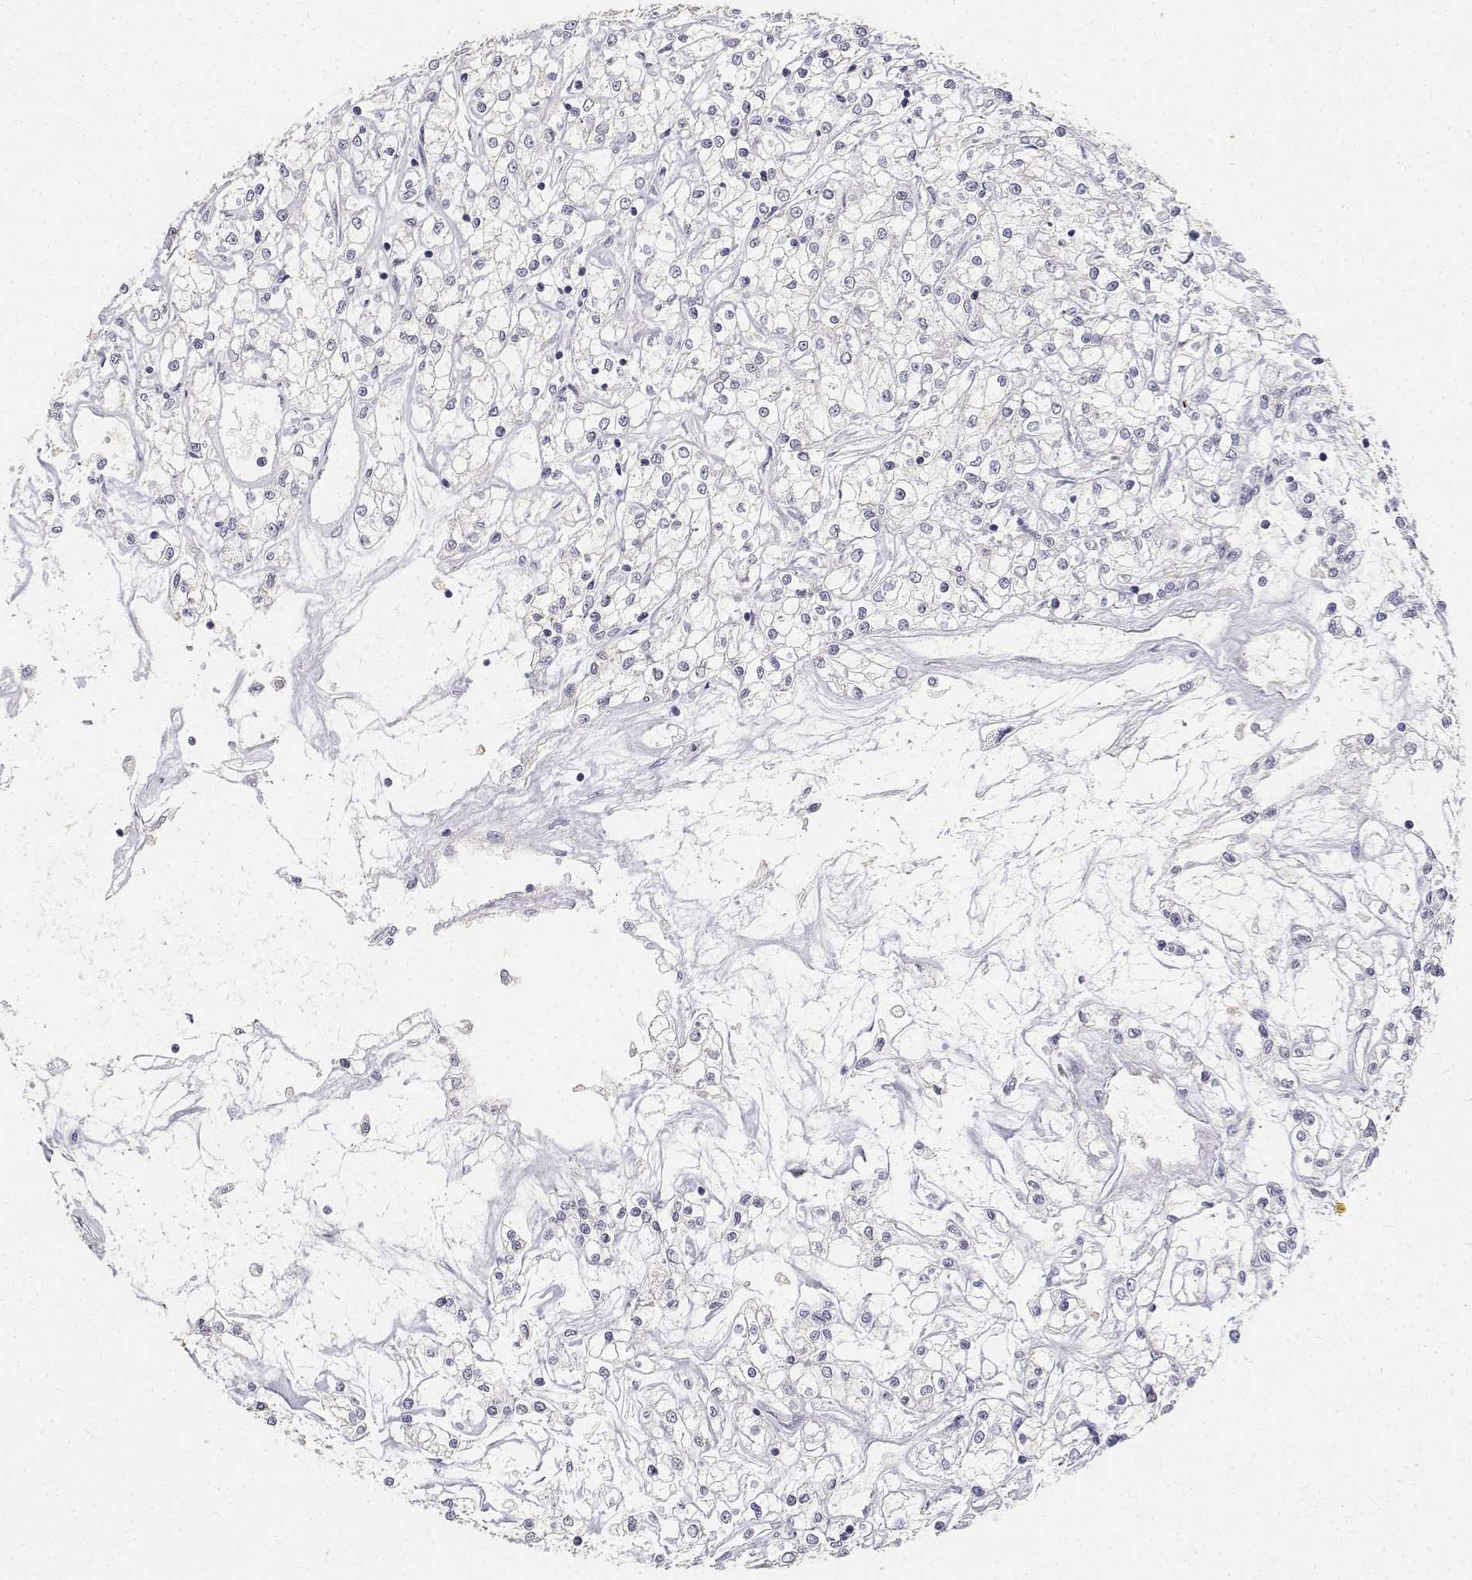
{"staining": {"intensity": "negative", "quantity": "none", "location": "none"}, "tissue": "renal cancer", "cell_type": "Tumor cells", "image_type": "cancer", "snomed": [{"axis": "morphology", "description": "Adenocarcinoma, NOS"}, {"axis": "topography", "description": "Kidney"}], "caption": "Adenocarcinoma (renal) stained for a protein using immunohistochemistry (IHC) exhibits no expression tumor cells.", "gene": "PAEP", "patient": {"sex": "female", "age": 59}}